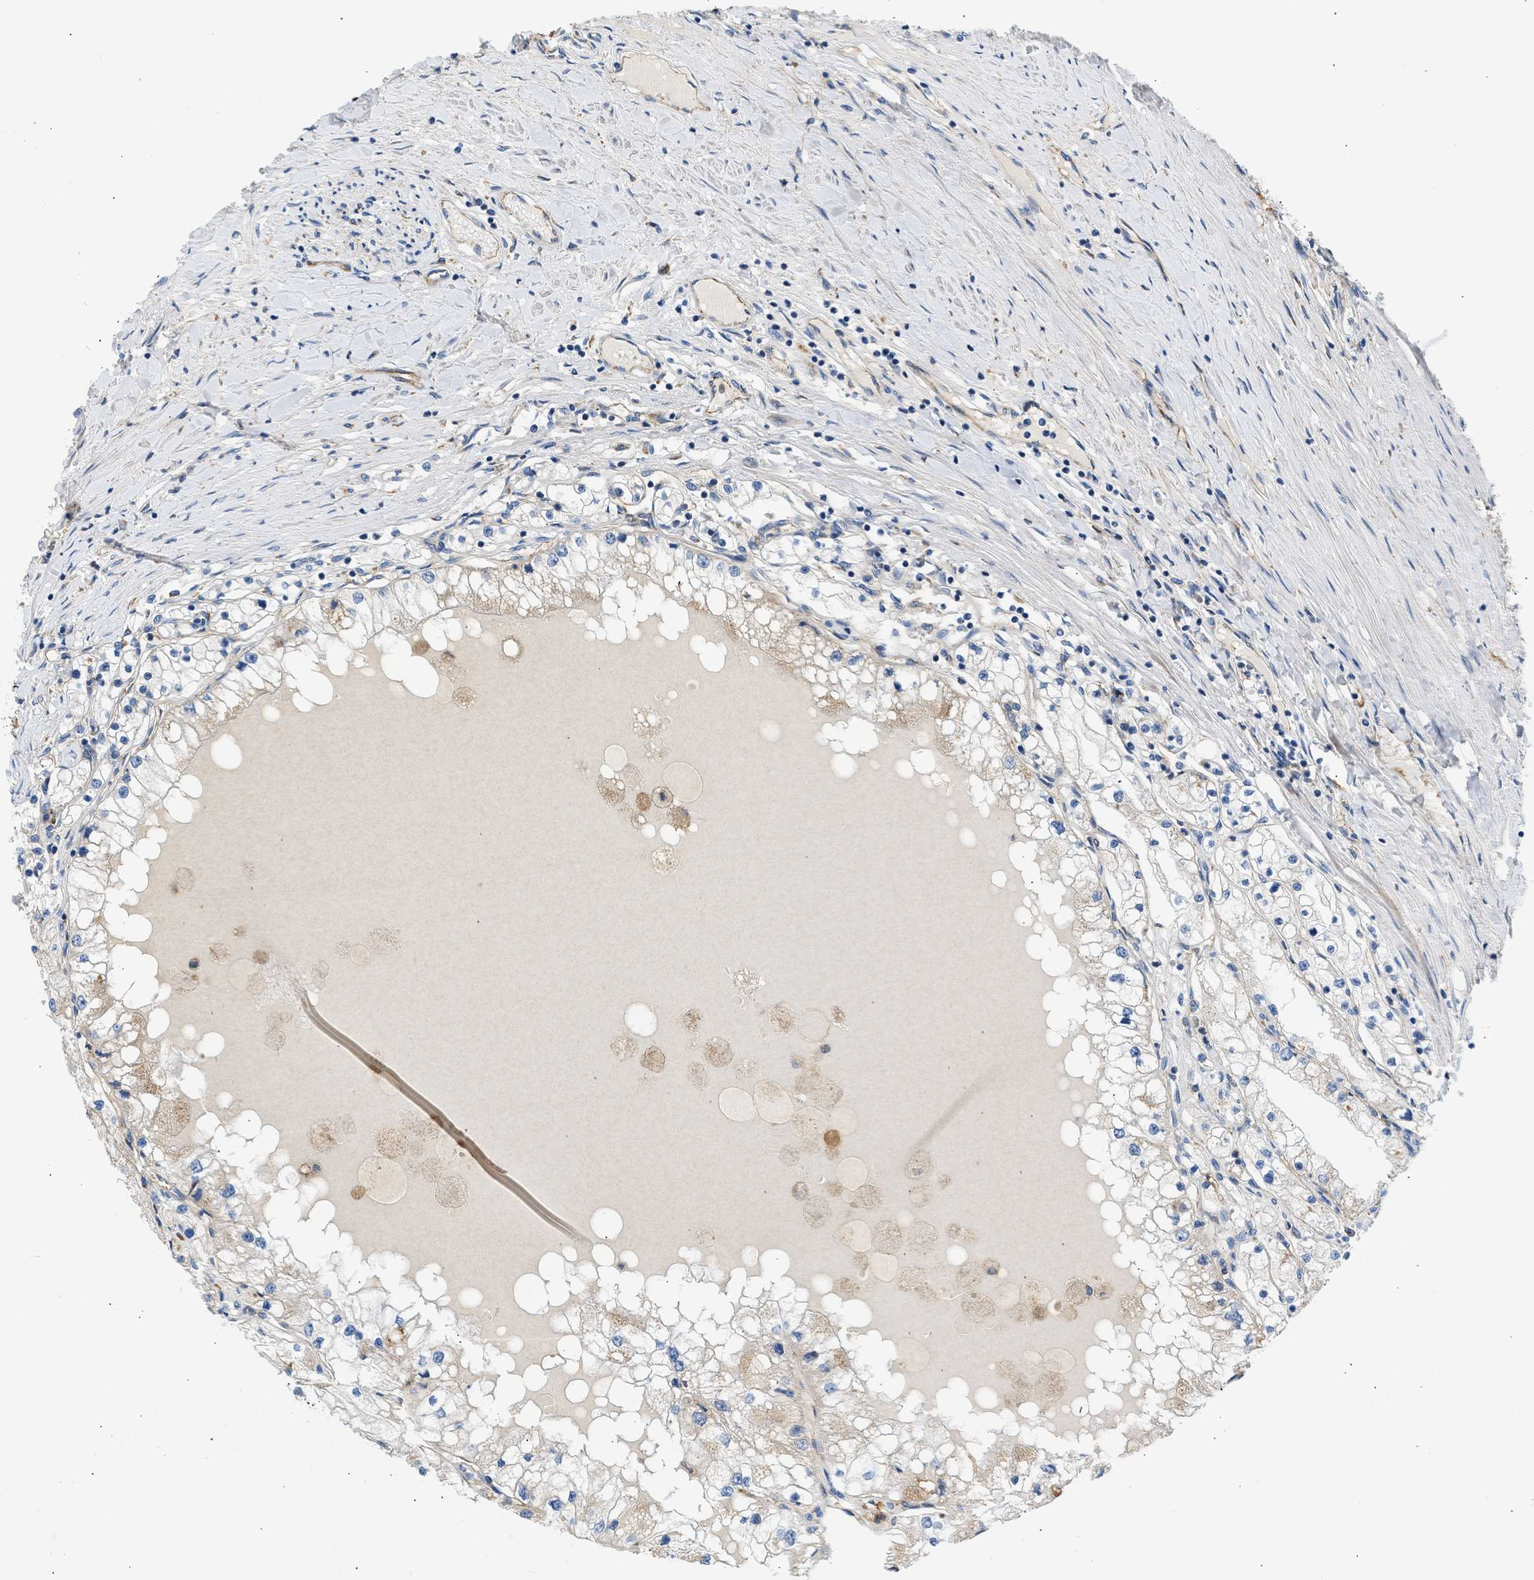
{"staining": {"intensity": "moderate", "quantity": "<25%", "location": "cytoplasmic/membranous"}, "tissue": "renal cancer", "cell_type": "Tumor cells", "image_type": "cancer", "snomed": [{"axis": "morphology", "description": "Adenocarcinoma, NOS"}, {"axis": "topography", "description": "Kidney"}], "caption": "Immunohistochemical staining of renal cancer displays low levels of moderate cytoplasmic/membranous staining in about <25% of tumor cells.", "gene": "ULK4", "patient": {"sex": "male", "age": 68}}